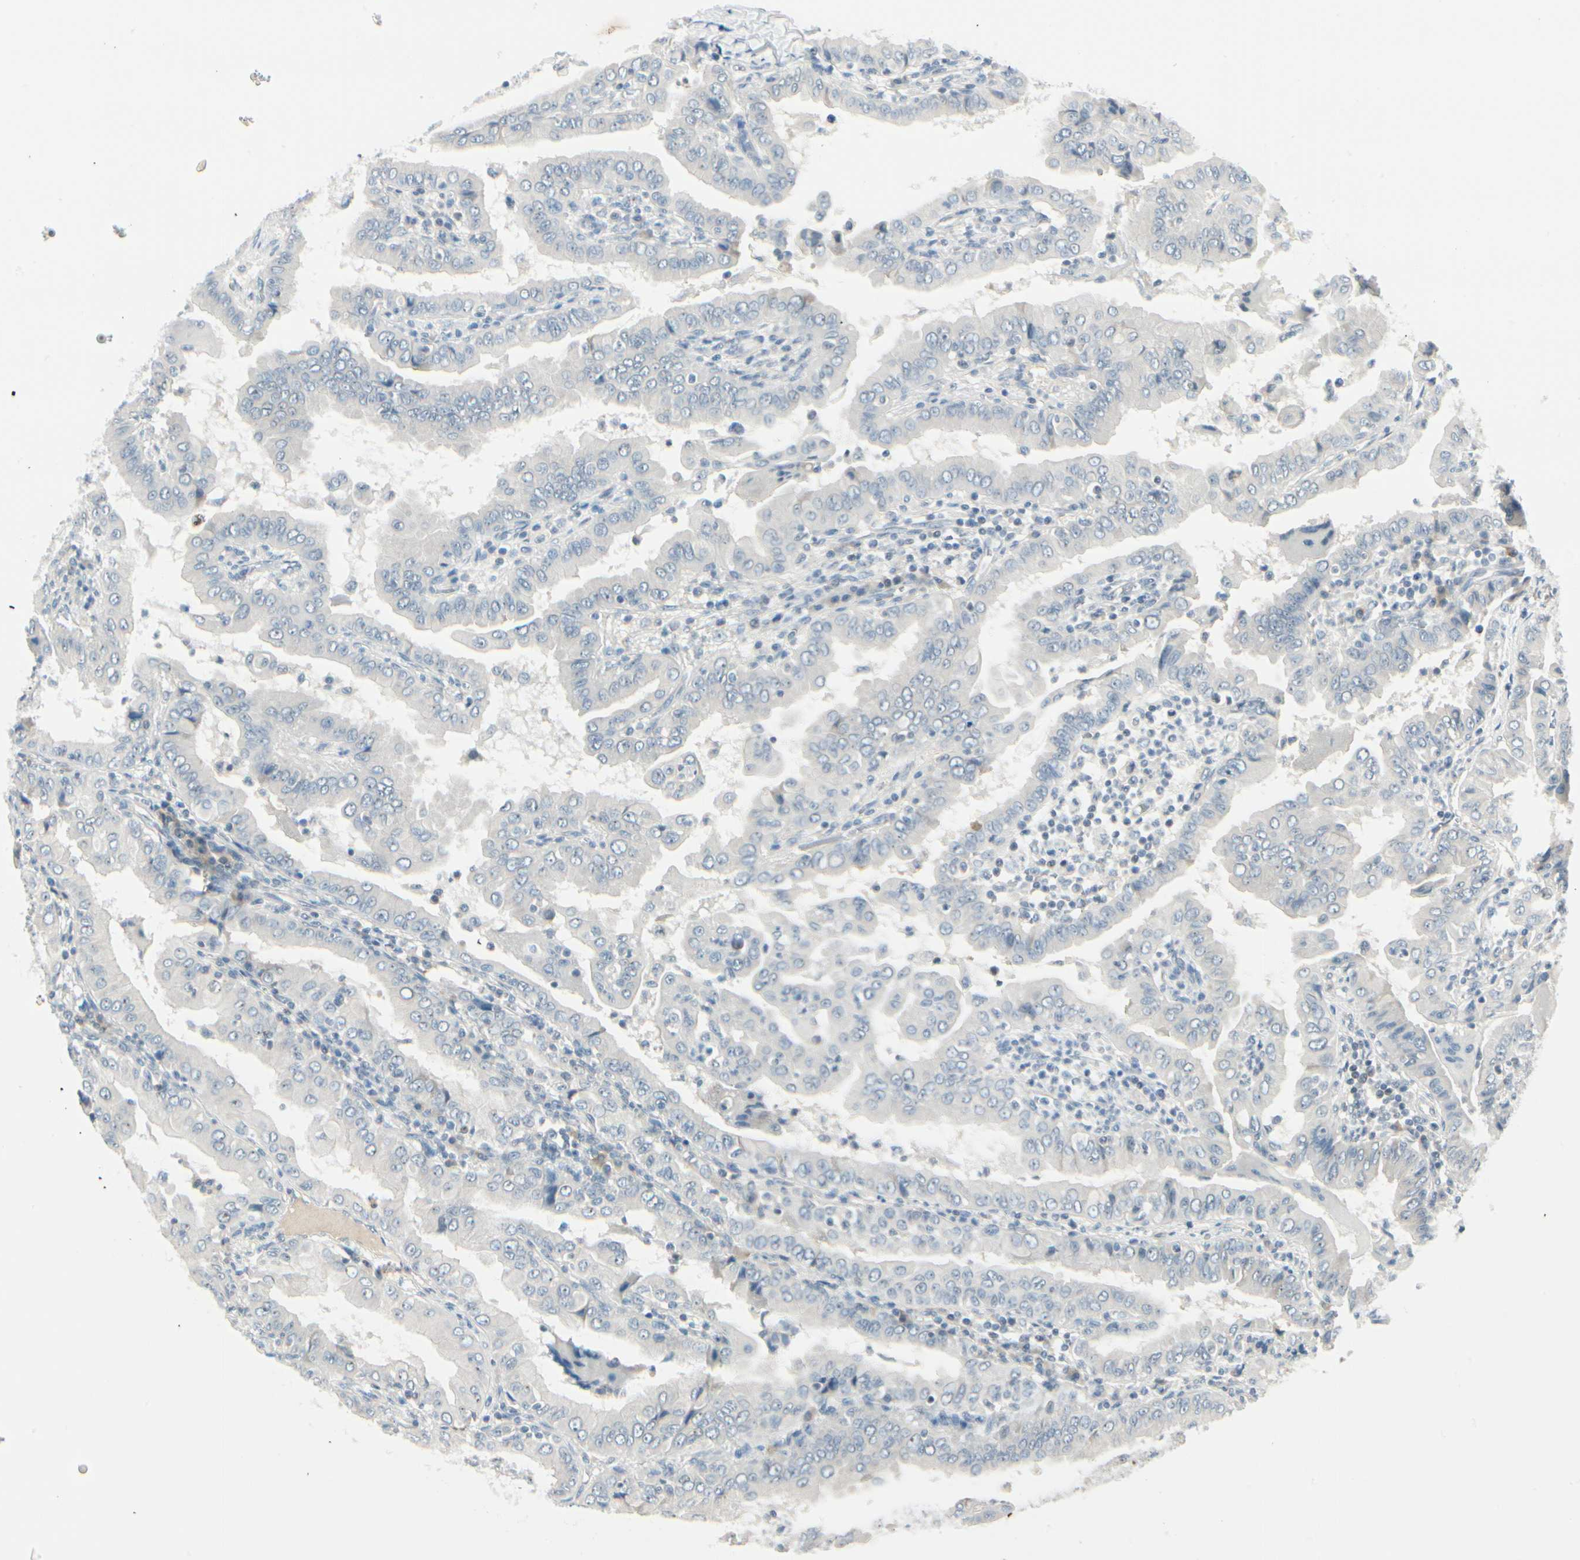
{"staining": {"intensity": "negative", "quantity": "none", "location": "none"}, "tissue": "thyroid cancer", "cell_type": "Tumor cells", "image_type": "cancer", "snomed": [{"axis": "morphology", "description": "Papillary adenocarcinoma, NOS"}, {"axis": "topography", "description": "Thyroid gland"}], "caption": "There is no significant expression in tumor cells of papillary adenocarcinoma (thyroid).", "gene": "ZSCAN1", "patient": {"sex": "male", "age": 33}}